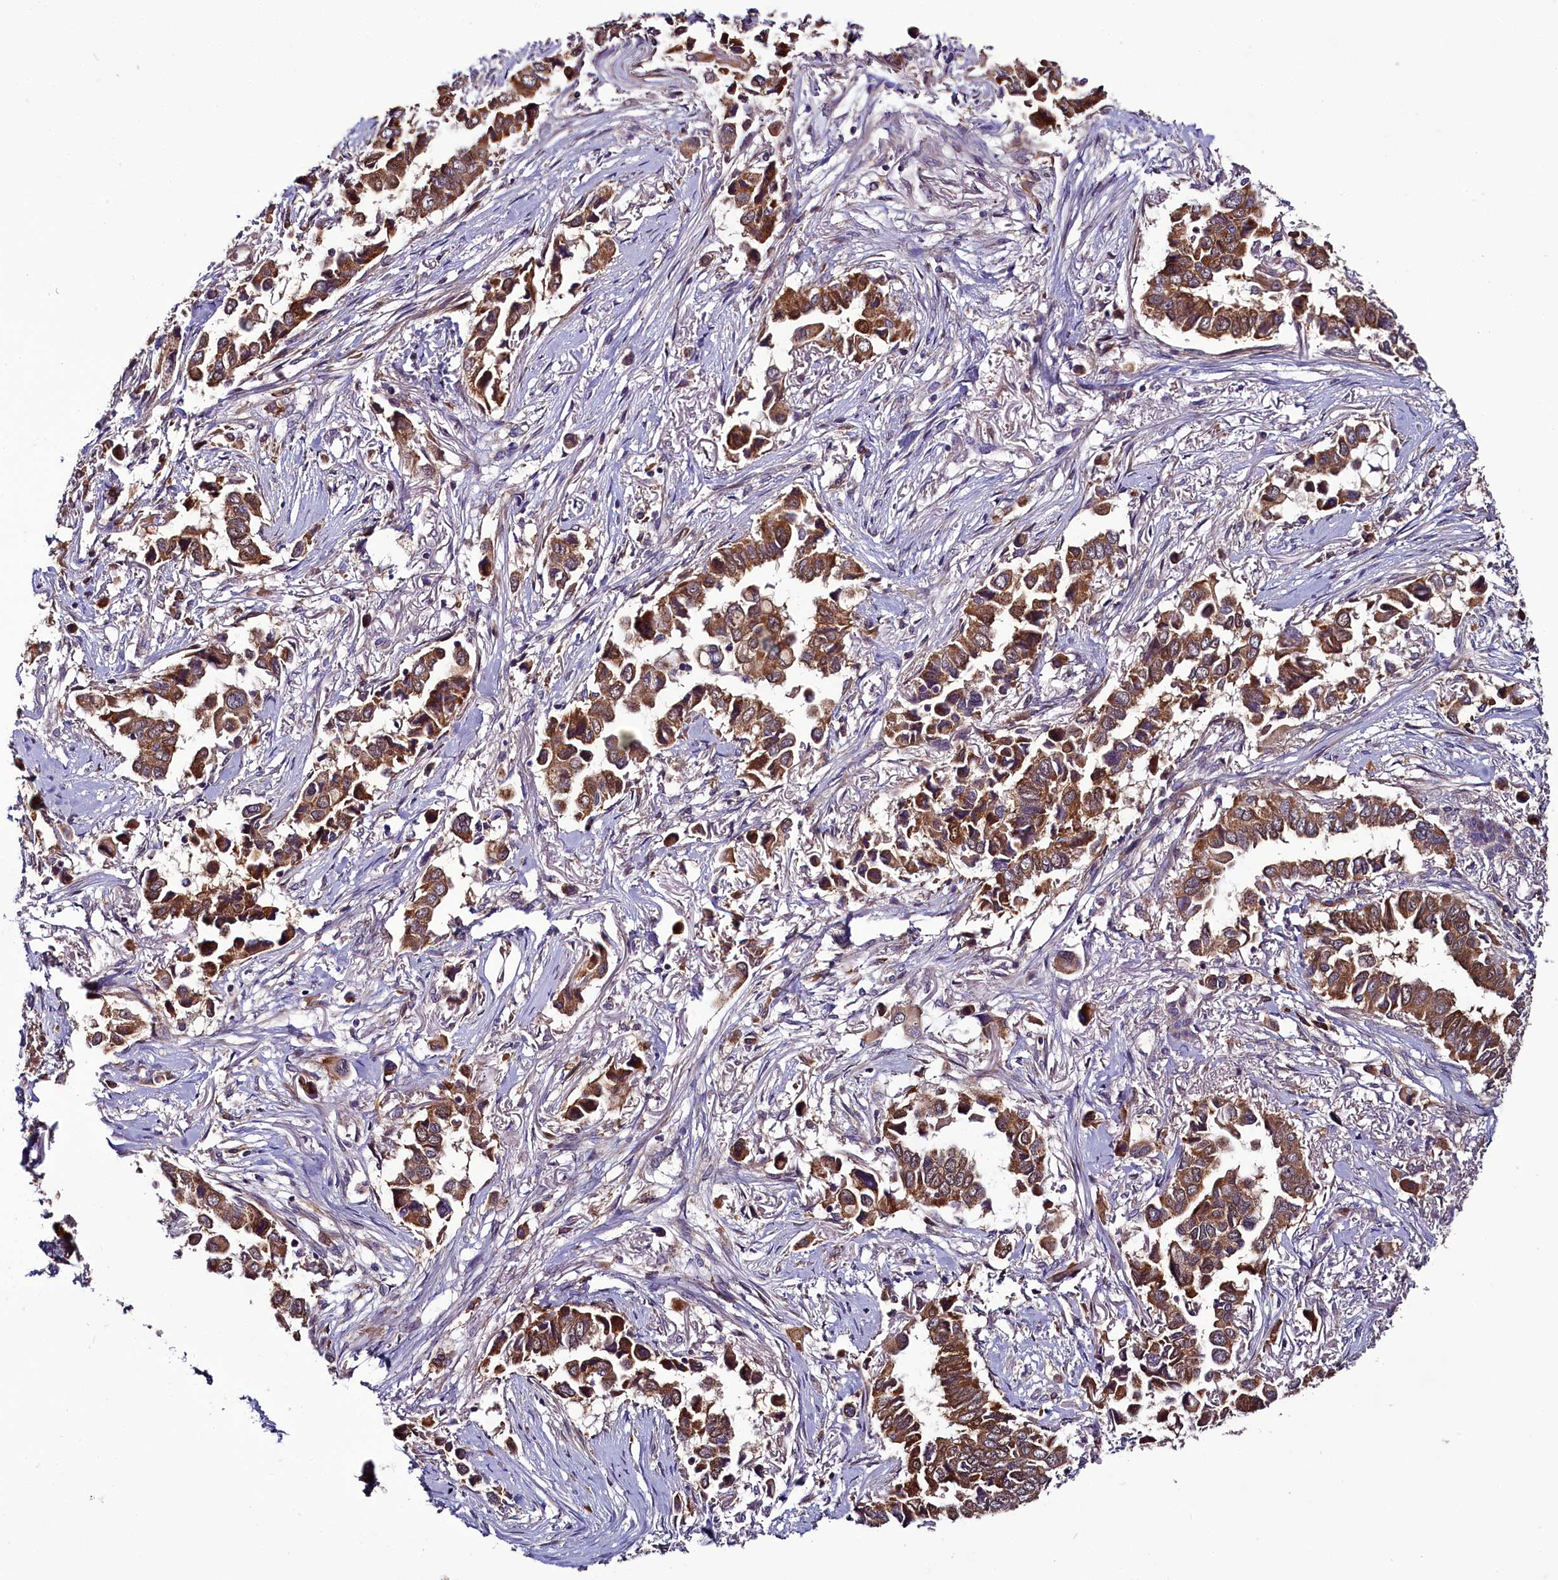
{"staining": {"intensity": "moderate", "quantity": ">75%", "location": "cytoplasmic/membranous,nuclear"}, "tissue": "lung cancer", "cell_type": "Tumor cells", "image_type": "cancer", "snomed": [{"axis": "morphology", "description": "Adenocarcinoma, NOS"}, {"axis": "topography", "description": "Lung"}], "caption": "High-power microscopy captured an immunohistochemistry photomicrograph of lung cancer (adenocarcinoma), revealing moderate cytoplasmic/membranous and nuclear expression in approximately >75% of tumor cells.", "gene": "RPUSD2", "patient": {"sex": "female", "age": 76}}